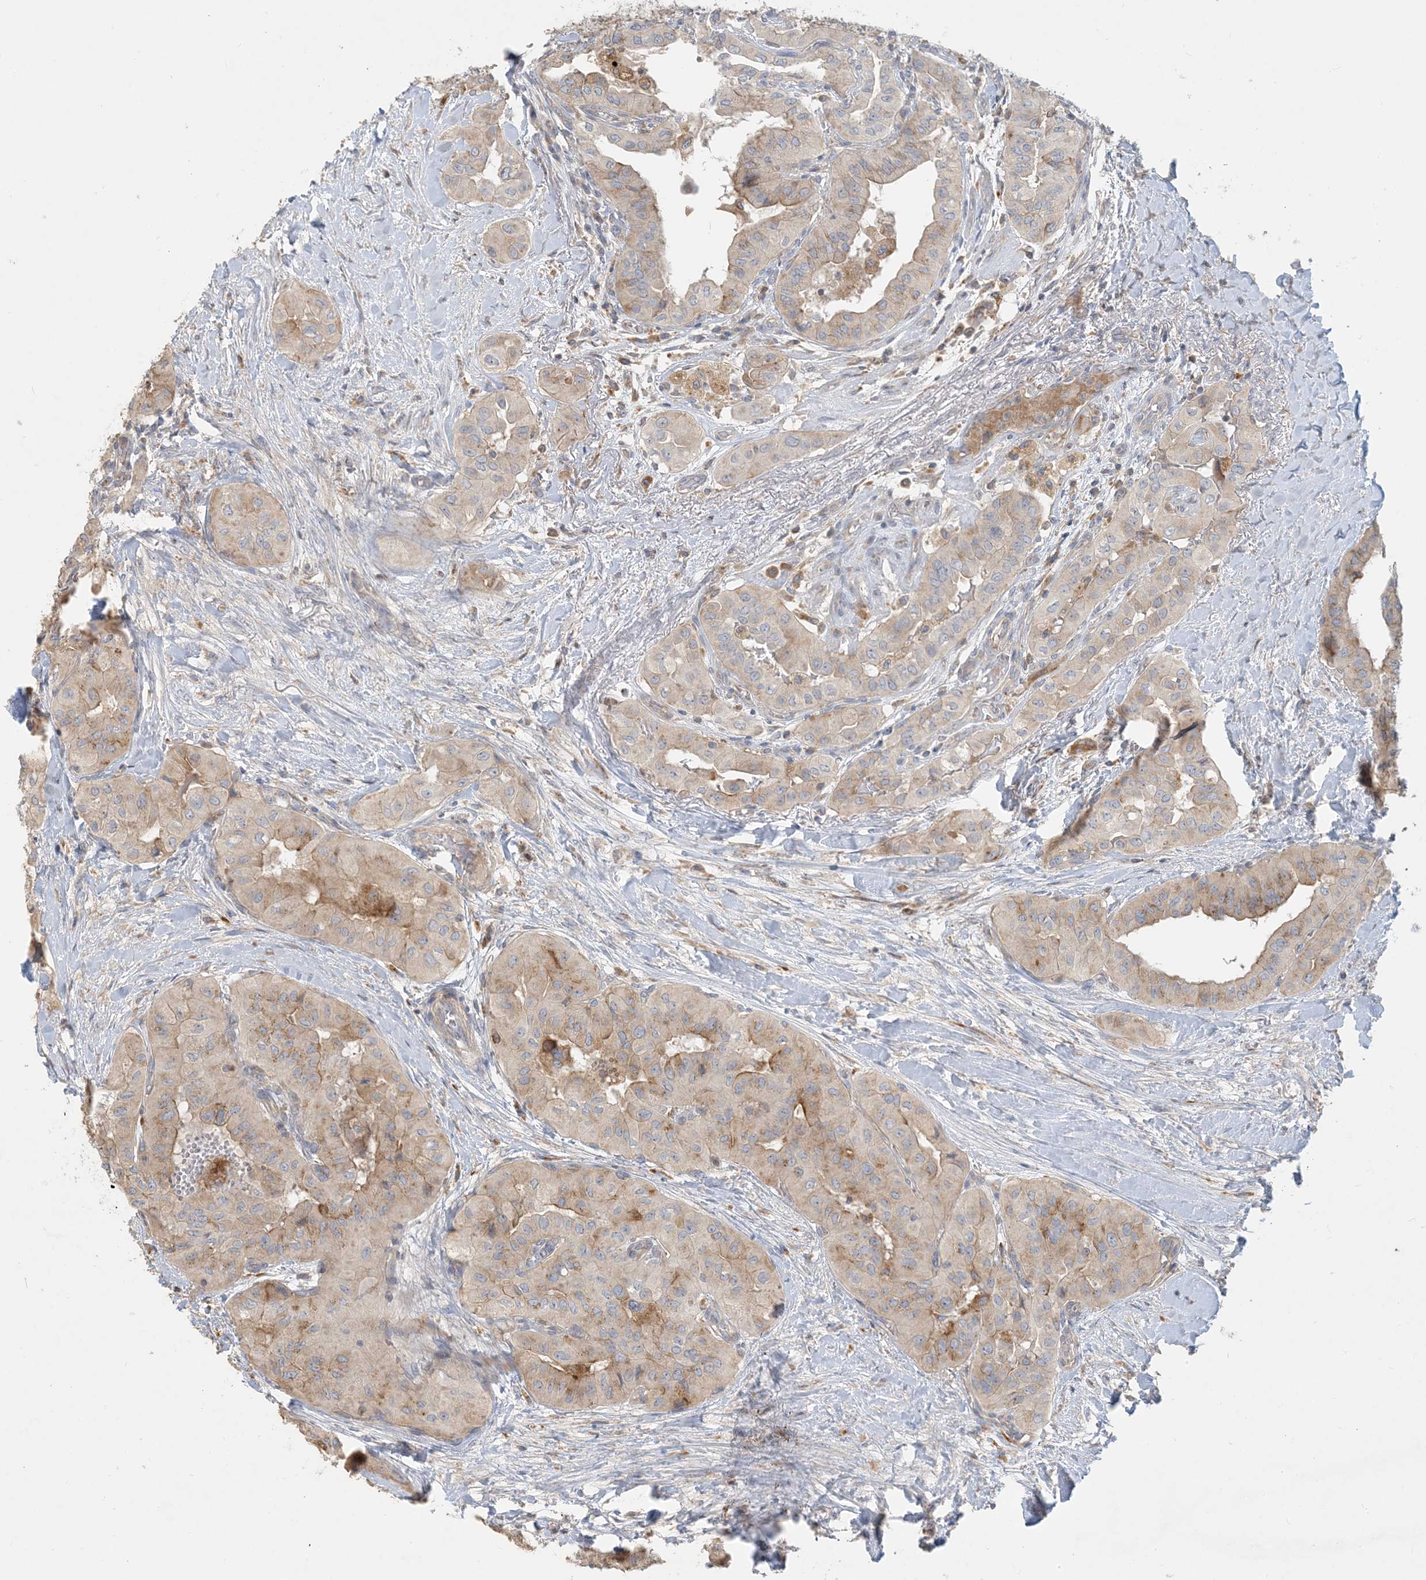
{"staining": {"intensity": "weak", "quantity": ">75%", "location": "cytoplasmic/membranous"}, "tissue": "thyroid cancer", "cell_type": "Tumor cells", "image_type": "cancer", "snomed": [{"axis": "morphology", "description": "Papillary adenocarcinoma, NOS"}, {"axis": "topography", "description": "Thyroid gland"}], "caption": "Approximately >75% of tumor cells in thyroid cancer demonstrate weak cytoplasmic/membranous protein staining as visualized by brown immunohistochemical staining.", "gene": "SPPL2A", "patient": {"sex": "female", "age": 59}}